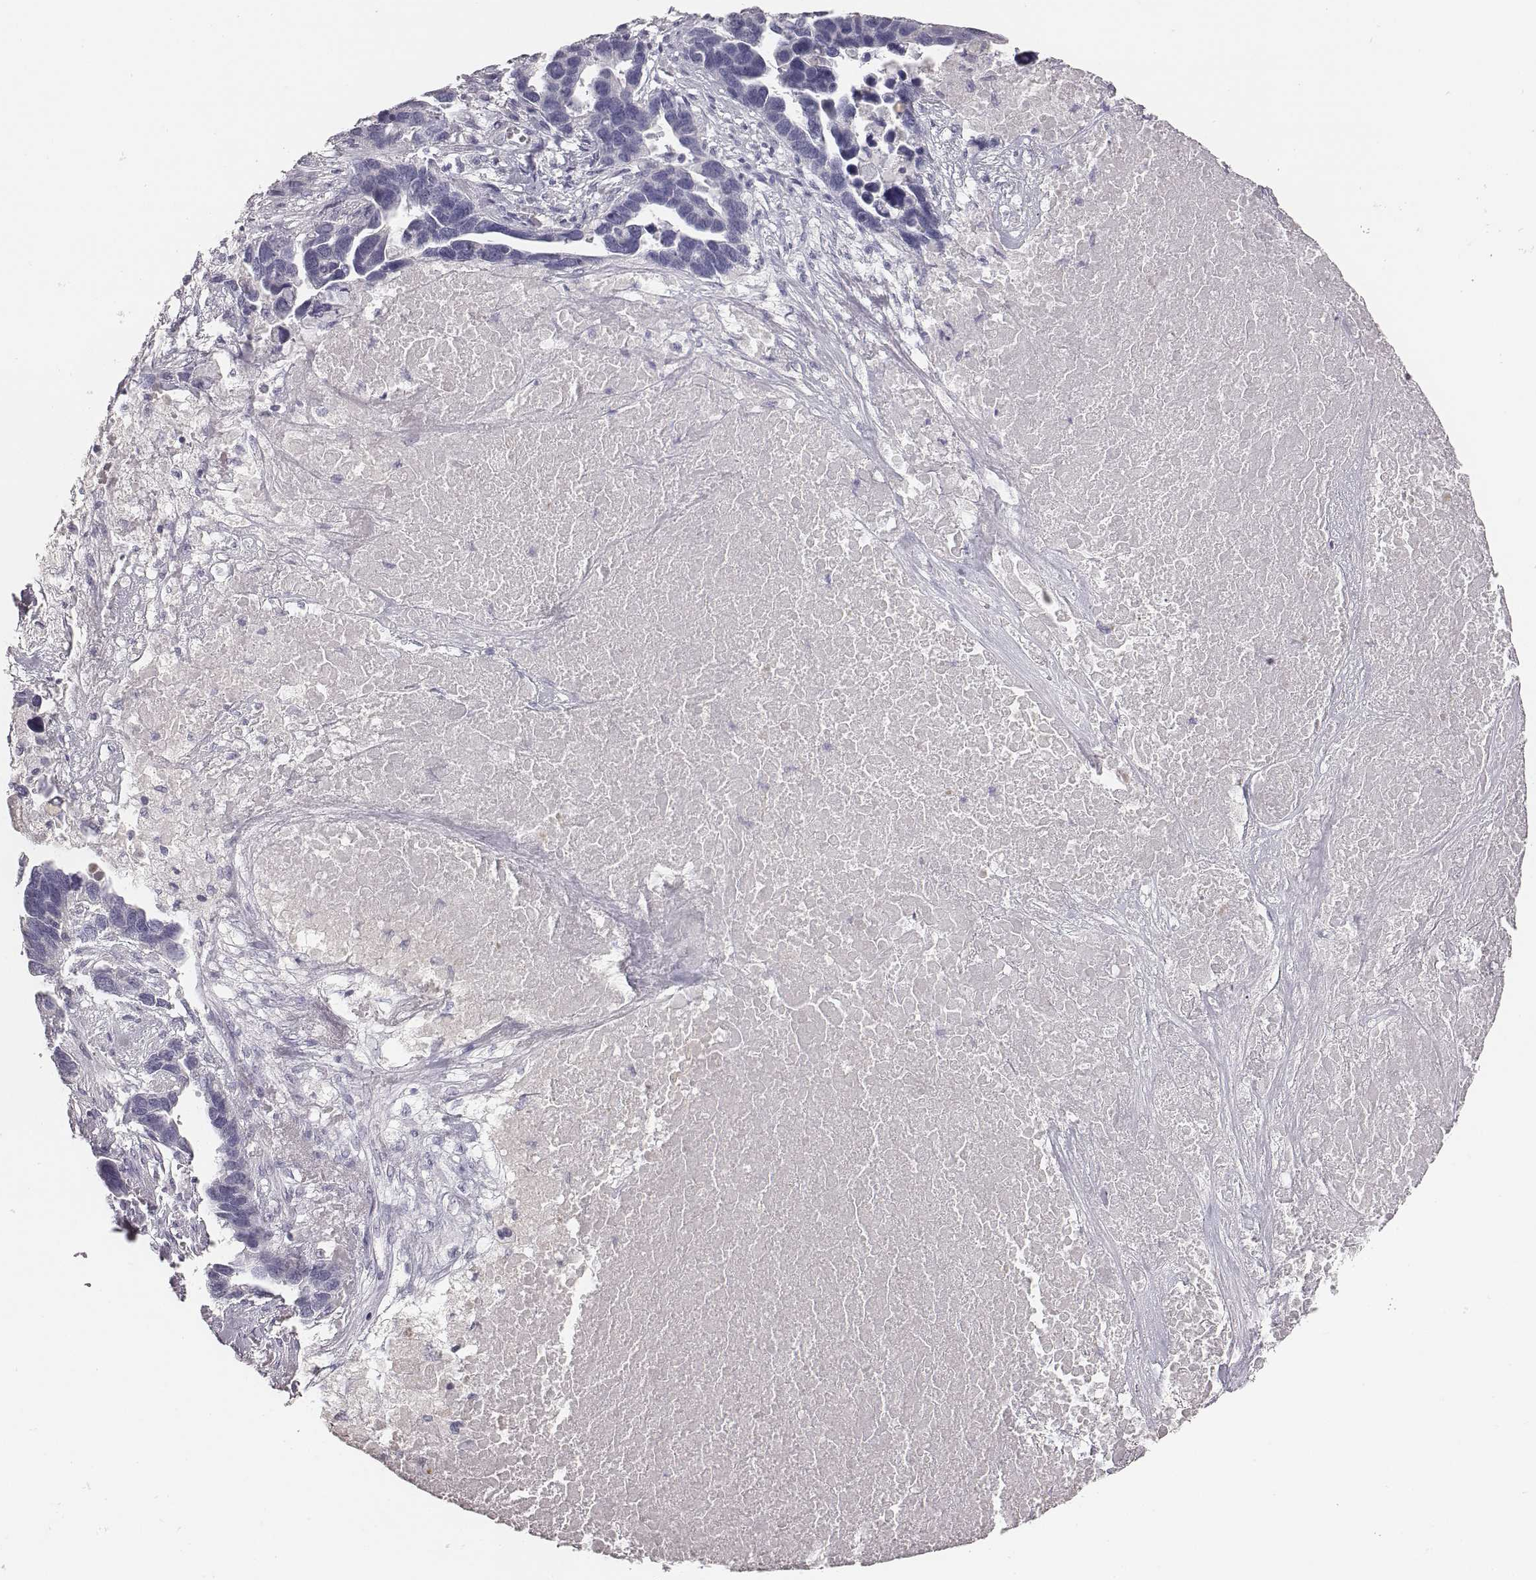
{"staining": {"intensity": "negative", "quantity": "none", "location": "none"}, "tissue": "ovarian cancer", "cell_type": "Tumor cells", "image_type": "cancer", "snomed": [{"axis": "morphology", "description": "Cystadenocarcinoma, serous, NOS"}, {"axis": "topography", "description": "Ovary"}], "caption": "The immunohistochemistry photomicrograph has no significant positivity in tumor cells of ovarian serous cystadenocarcinoma tissue. Nuclei are stained in blue.", "gene": "MYH6", "patient": {"sex": "female", "age": 54}}